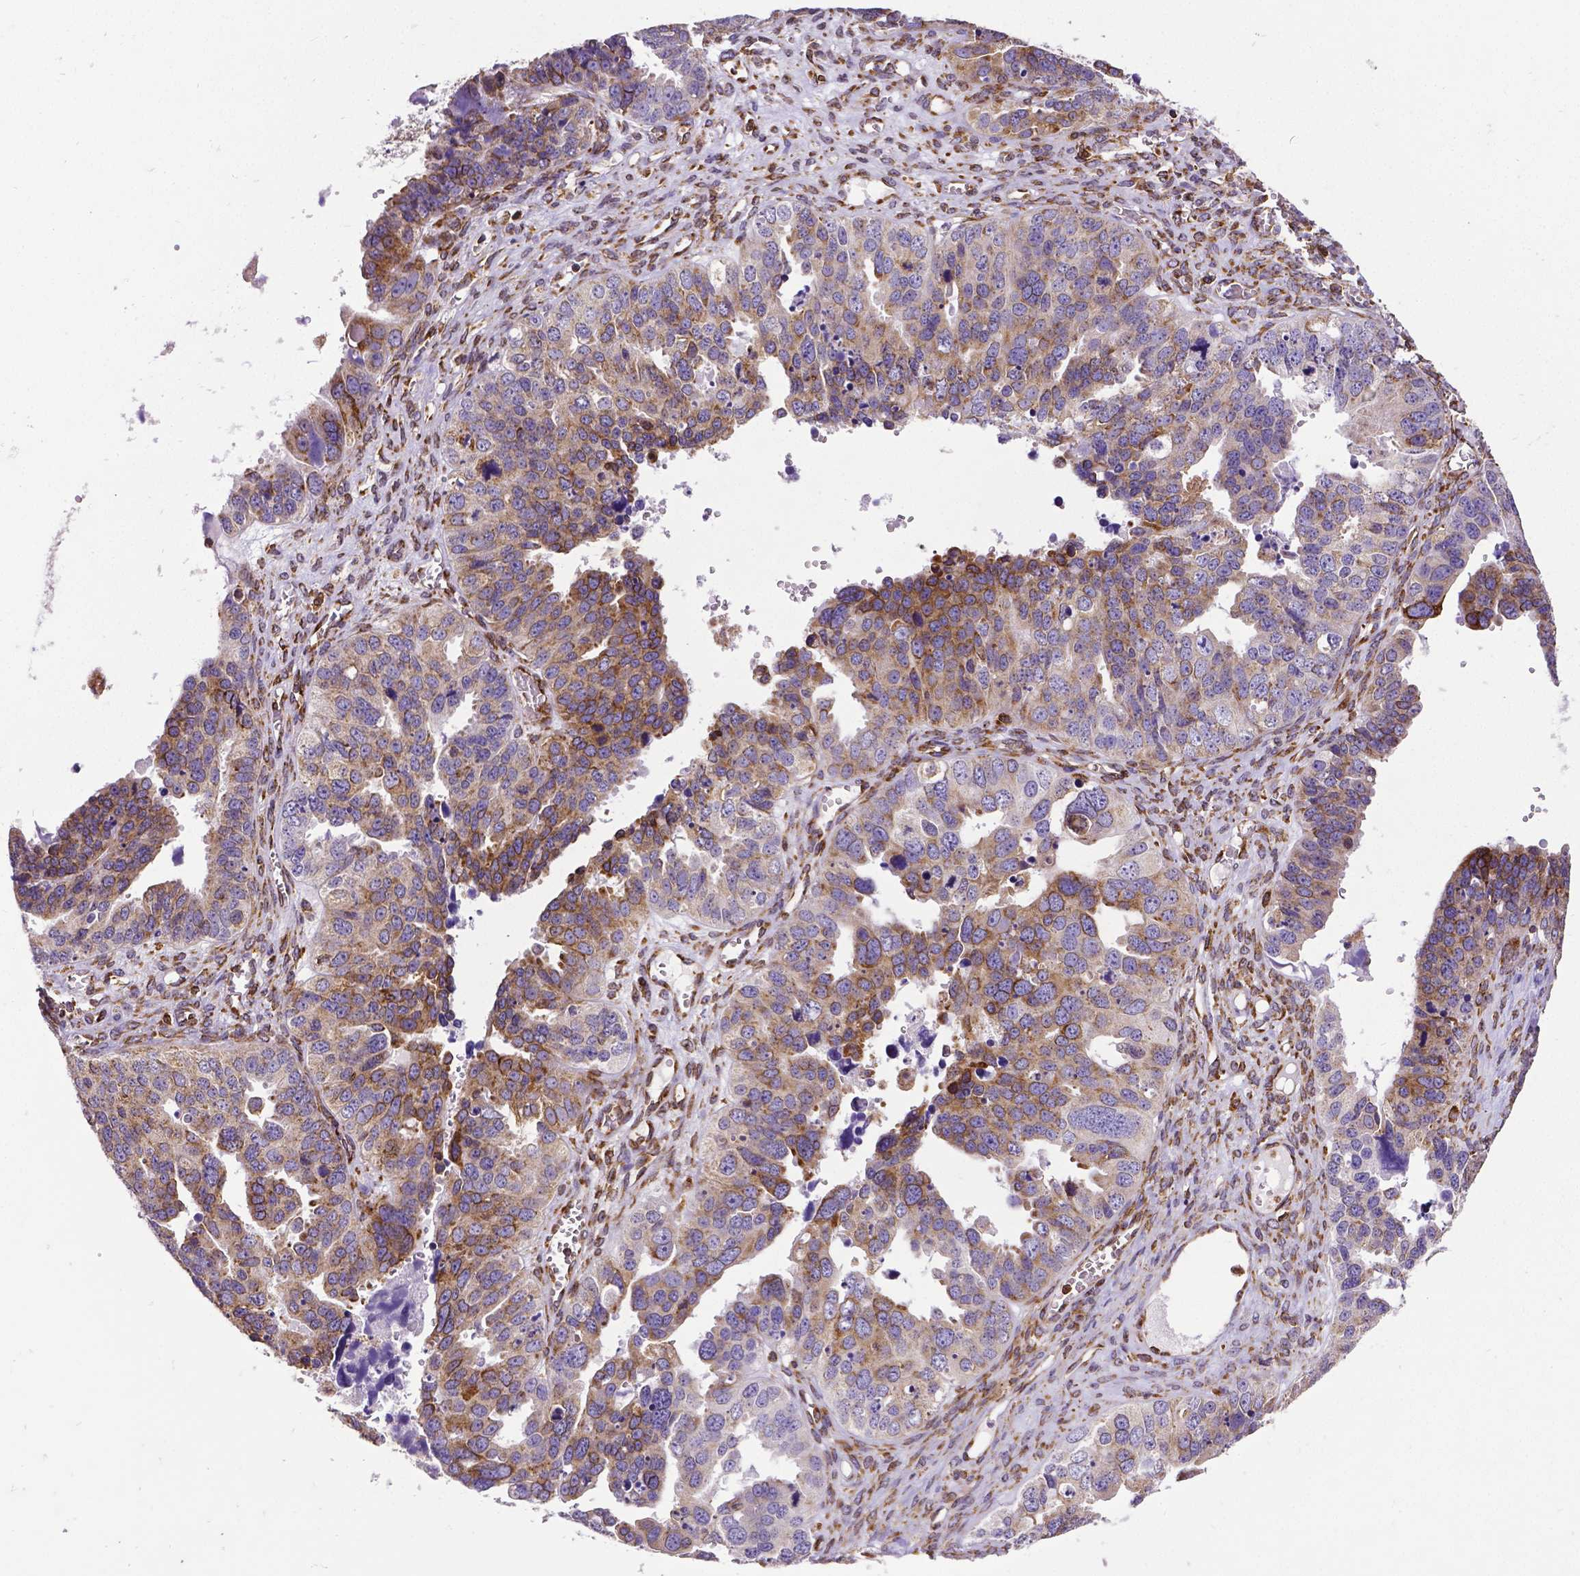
{"staining": {"intensity": "moderate", "quantity": ">75%", "location": "cytoplasmic/membranous"}, "tissue": "ovarian cancer", "cell_type": "Tumor cells", "image_type": "cancer", "snomed": [{"axis": "morphology", "description": "Cystadenocarcinoma, serous, NOS"}, {"axis": "topography", "description": "Ovary"}], "caption": "Immunohistochemistry of human ovarian cancer (serous cystadenocarcinoma) exhibits medium levels of moderate cytoplasmic/membranous positivity in about >75% of tumor cells.", "gene": "MTDH", "patient": {"sex": "female", "age": 76}}